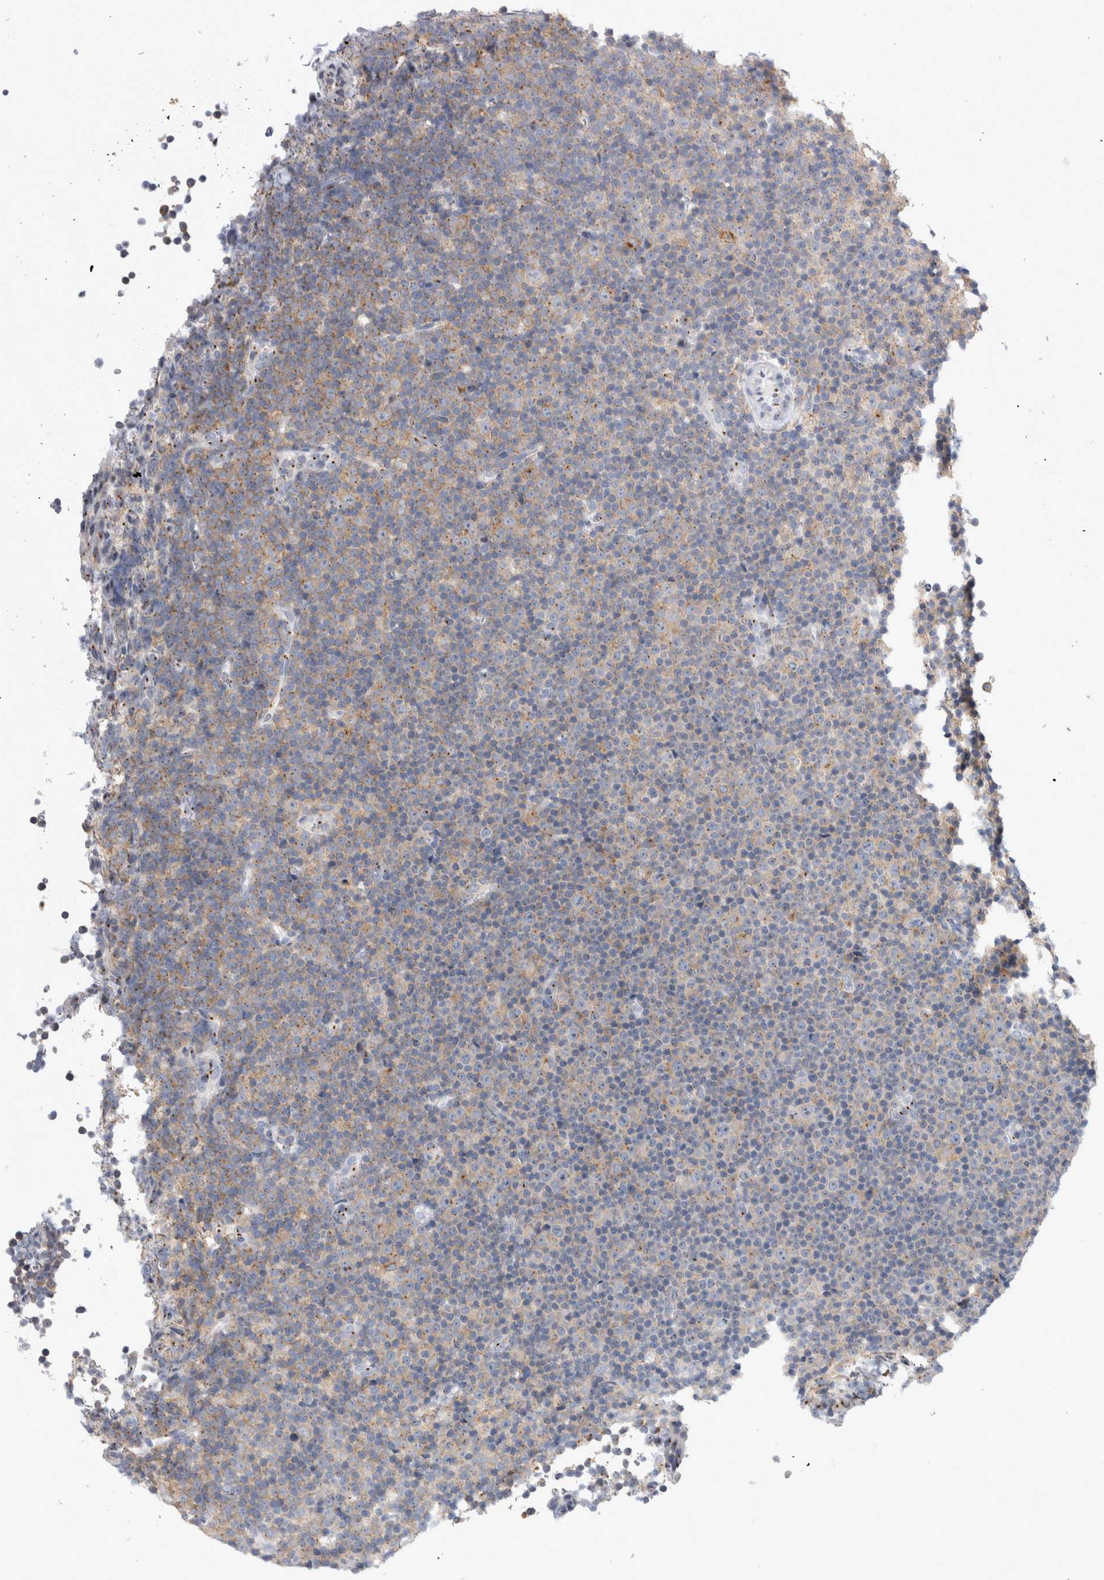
{"staining": {"intensity": "weak", "quantity": "25%-75%", "location": "cytoplasmic/membranous"}, "tissue": "lymphoma", "cell_type": "Tumor cells", "image_type": "cancer", "snomed": [{"axis": "morphology", "description": "Malignant lymphoma, non-Hodgkin's type, Low grade"}, {"axis": "topography", "description": "Lymph node"}], "caption": "This photomicrograph displays IHC staining of malignant lymphoma, non-Hodgkin's type (low-grade), with low weak cytoplasmic/membranous expression in about 25%-75% of tumor cells.", "gene": "AKAP9", "patient": {"sex": "female", "age": 67}}